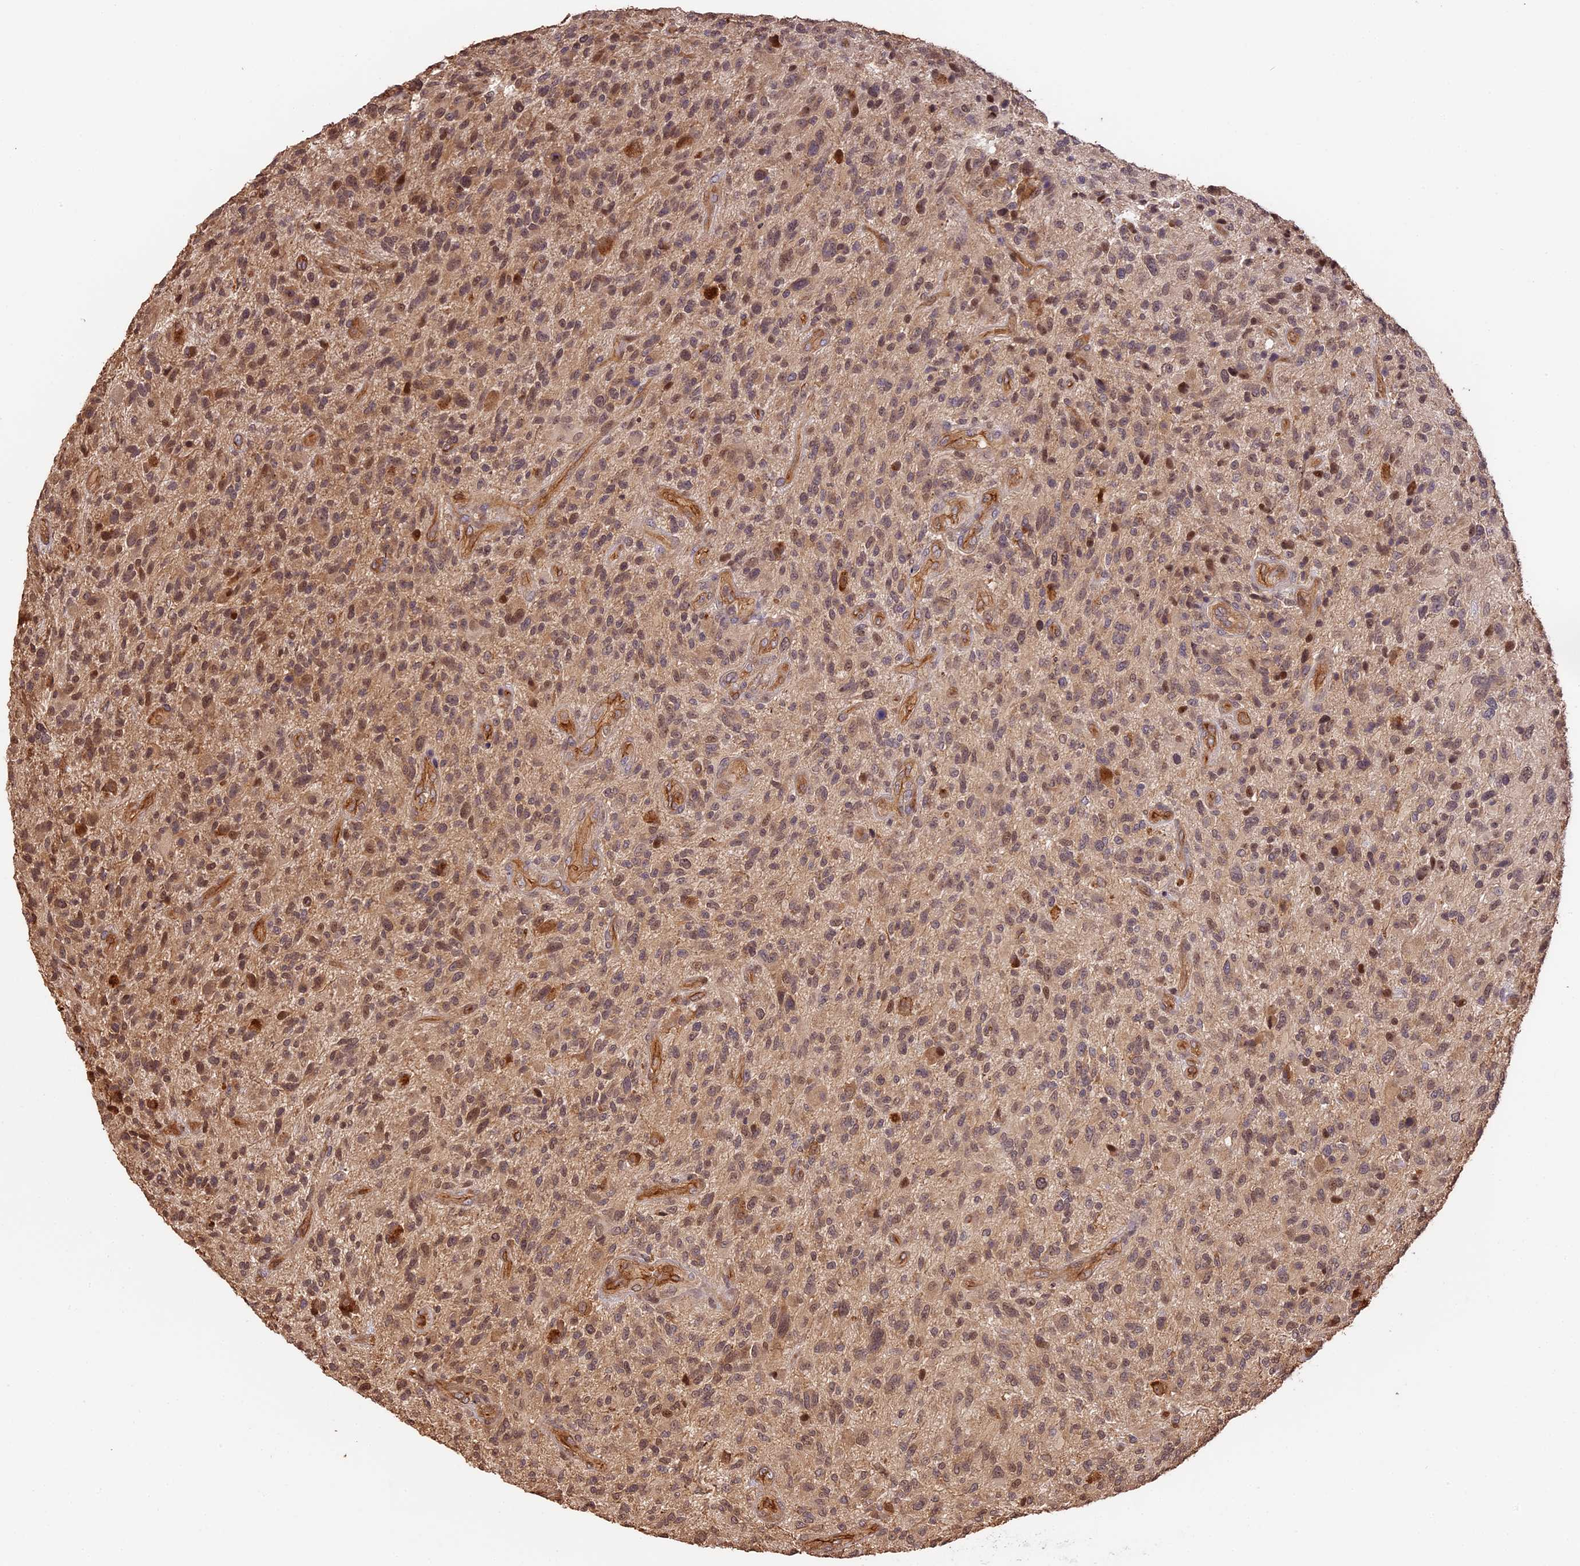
{"staining": {"intensity": "weak", "quantity": "25%-75%", "location": "nuclear"}, "tissue": "glioma", "cell_type": "Tumor cells", "image_type": "cancer", "snomed": [{"axis": "morphology", "description": "Glioma, malignant, High grade"}, {"axis": "topography", "description": "Brain"}], "caption": "This histopathology image exhibits glioma stained with immunohistochemistry to label a protein in brown. The nuclear of tumor cells show weak positivity for the protein. Nuclei are counter-stained blue.", "gene": "PPP1R37", "patient": {"sex": "male", "age": 47}}